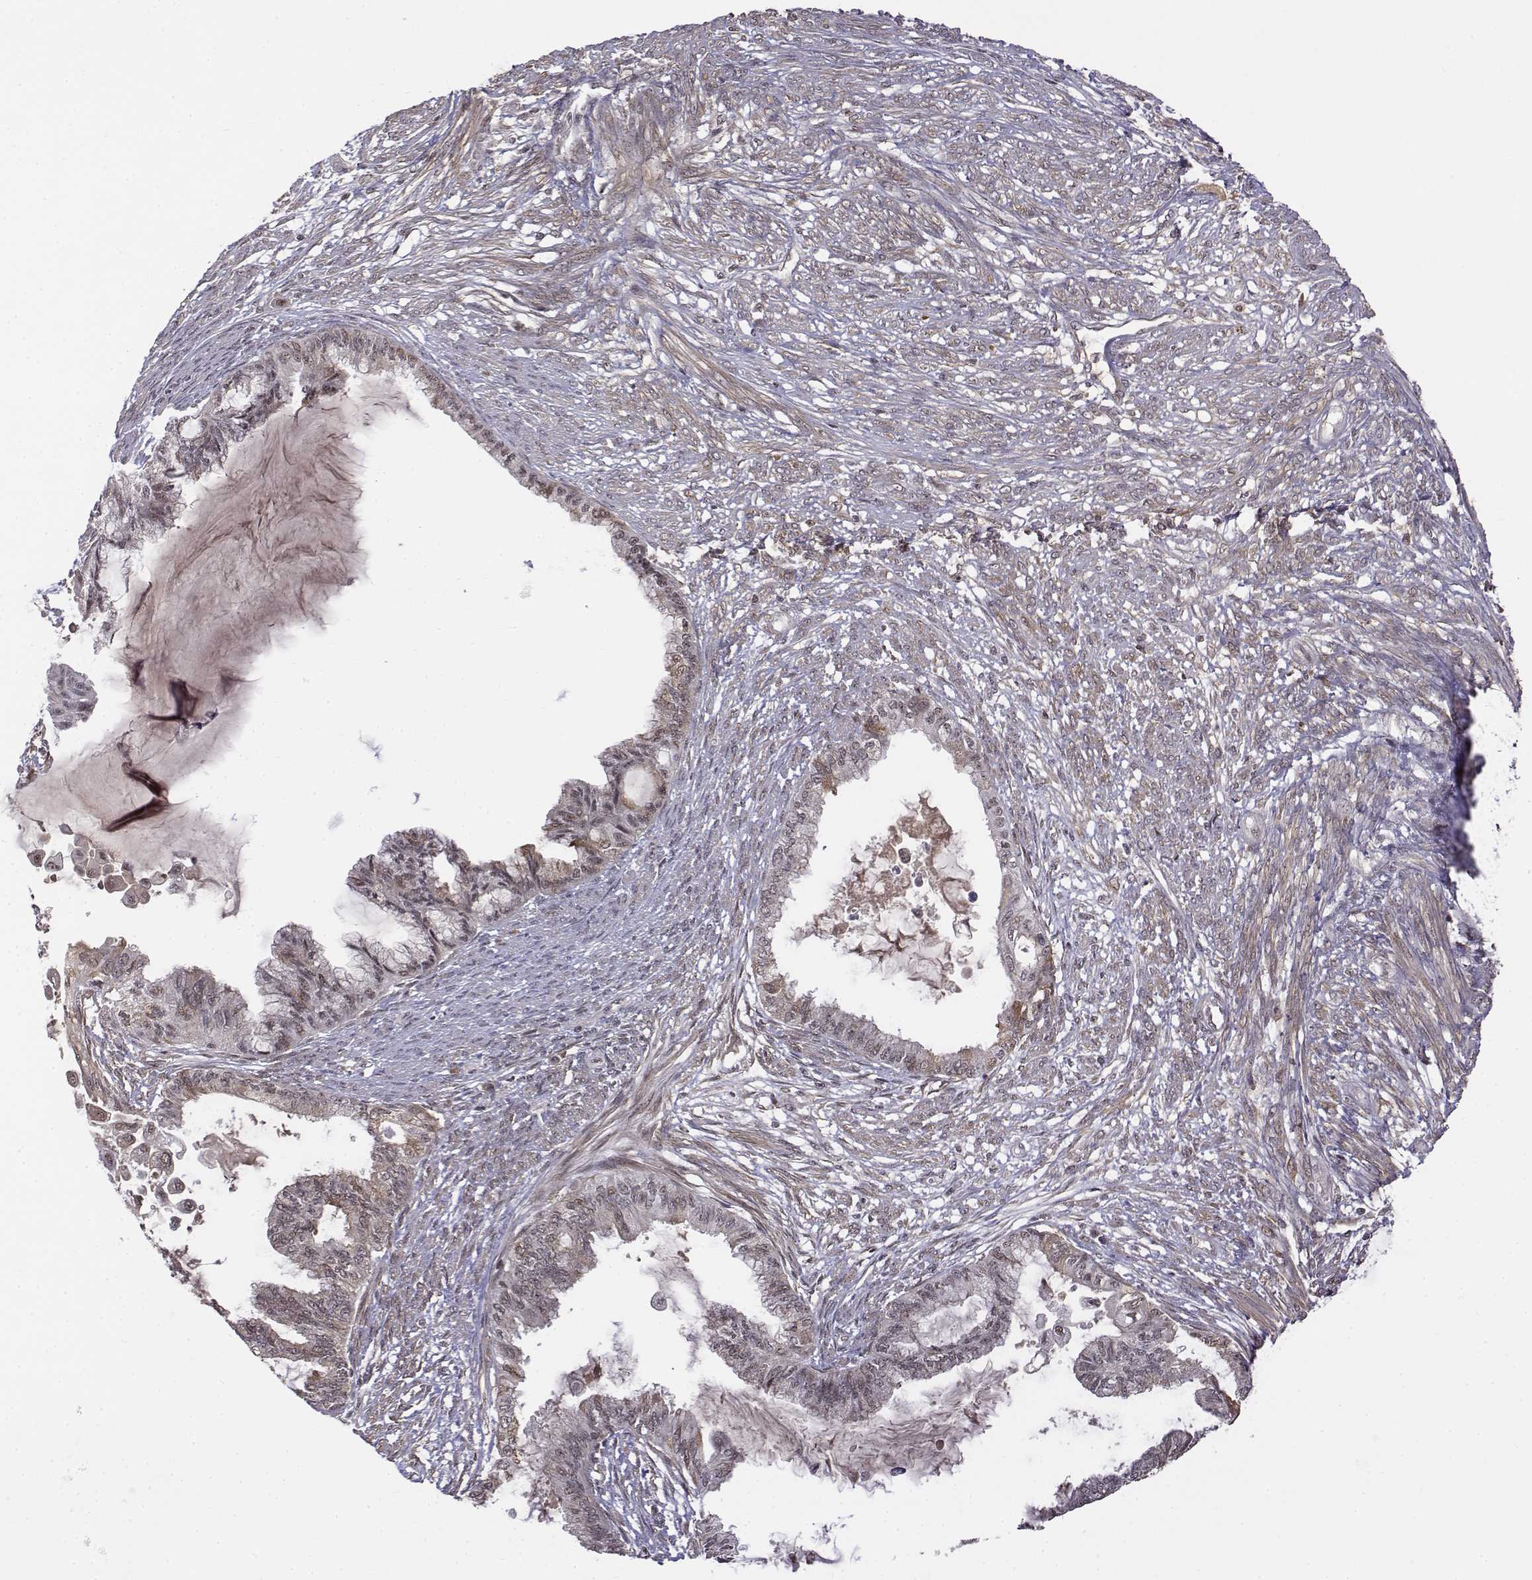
{"staining": {"intensity": "weak", "quantity": "25%-75%", "location": "nuclear"}, "tissue": "endometrial cancer", "cell_type": "Tumor cells", "image_type": "cancer", "snomed": [{"axis": "morphology", "description": "Adenocarcinoma, NOS"}, {"axis": "topography", "description": "Endometrium"}], "caption": "Endometrial cancer was stained to show a protein in brown. There is low levels of weak nuclear expression in approximately 25%-75% of tumor cells.", "gene": "ITGA7", "patient": {"sex": "female", "age": 86}}